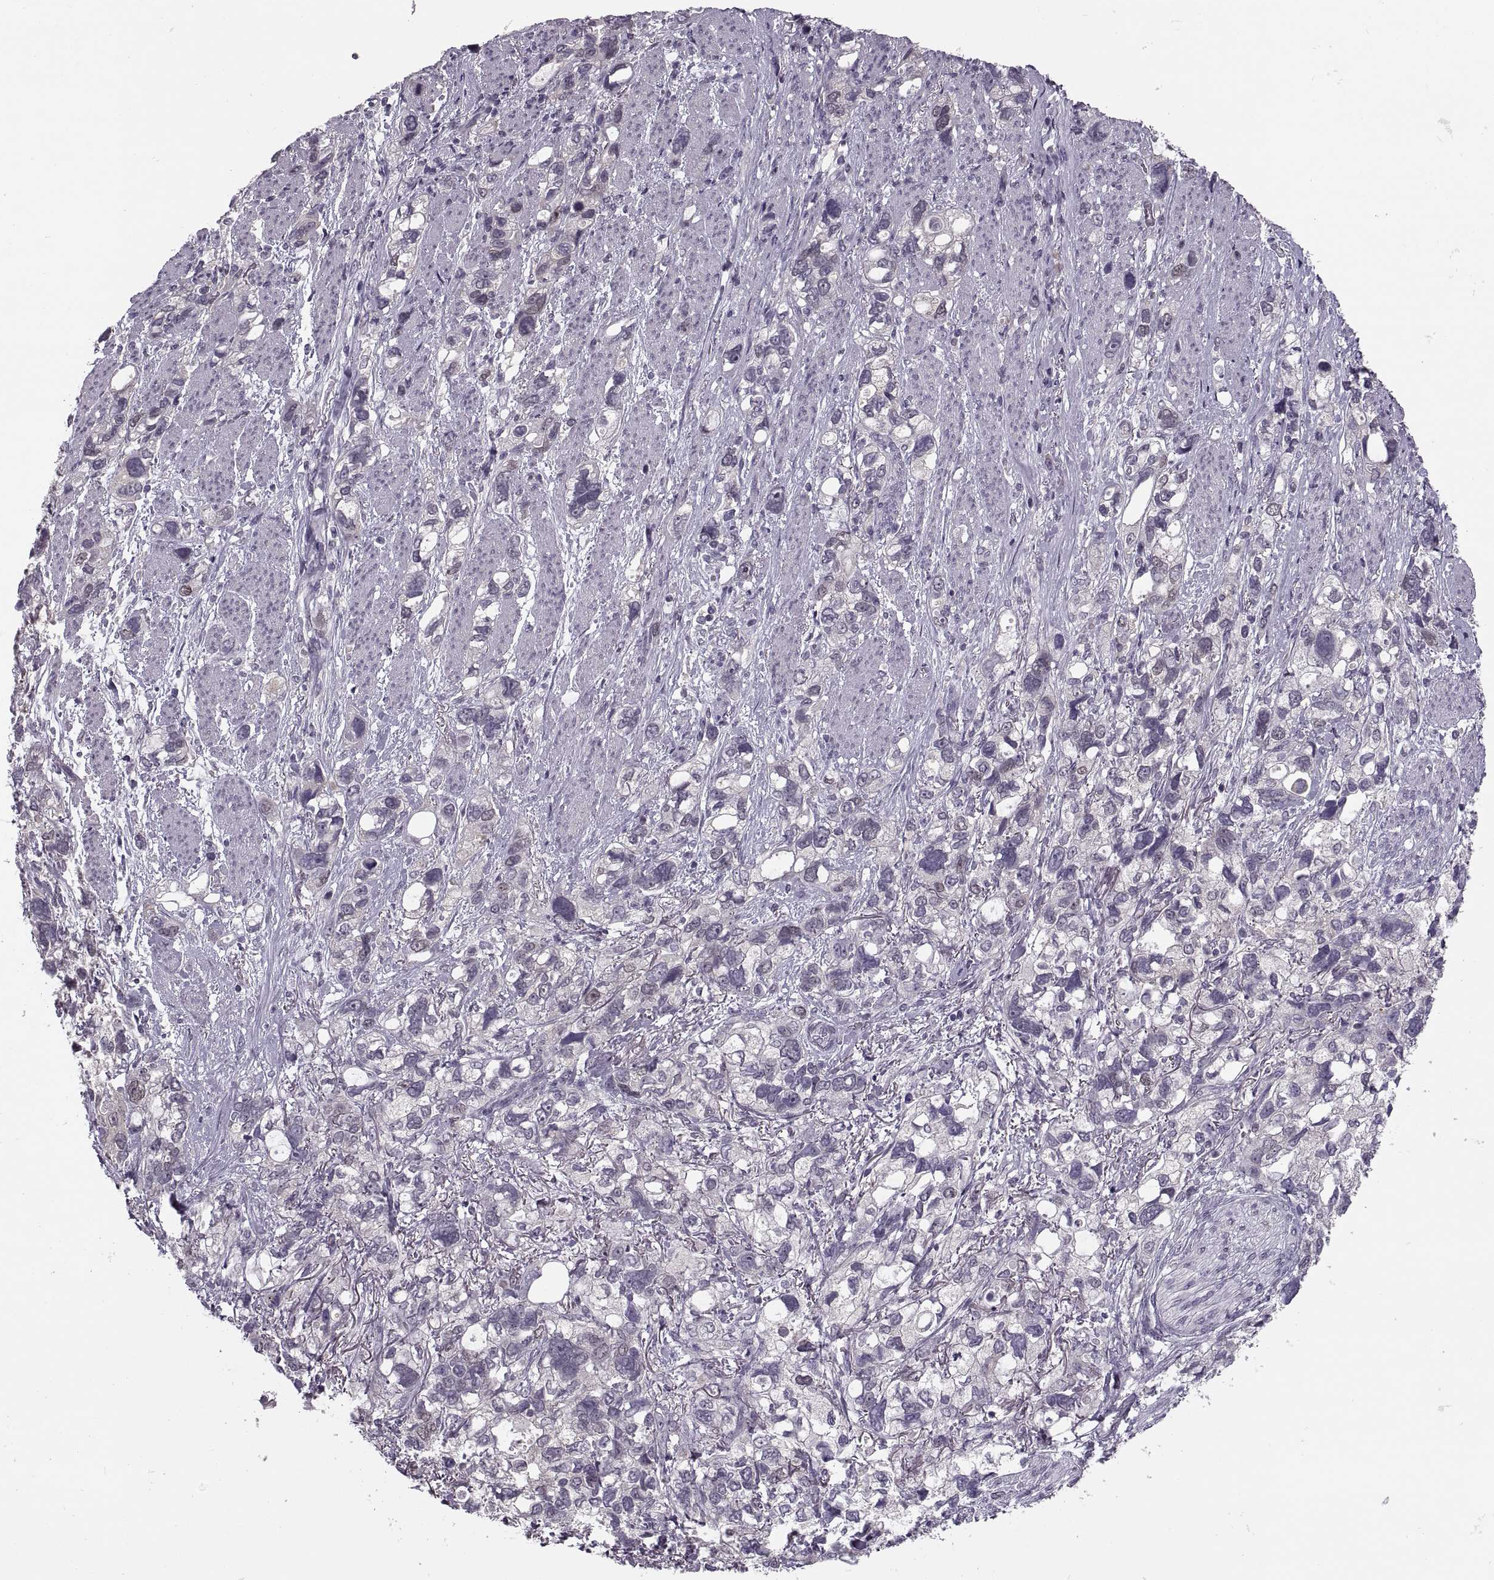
{"staining": {"intensity": "negative", "quantity": "none", "location": "none"}, "tissue": "stomach cancer", "cell_type": "Tumor cells", "image_type": "cancer", "snomed": [{"axis": "morphology", "description": "Adenocarcinoma, NOS"}, {"axis": "topography", "description": "Stomach, upper"}], "caption": "This is a micrograph of immunohistochemistry (IHC) staining of stomach adenocarcinoma, which shows no staining in tumor cells.", "gene": "CACNA1F", "patient": {"sex": "female", "age": 81}}